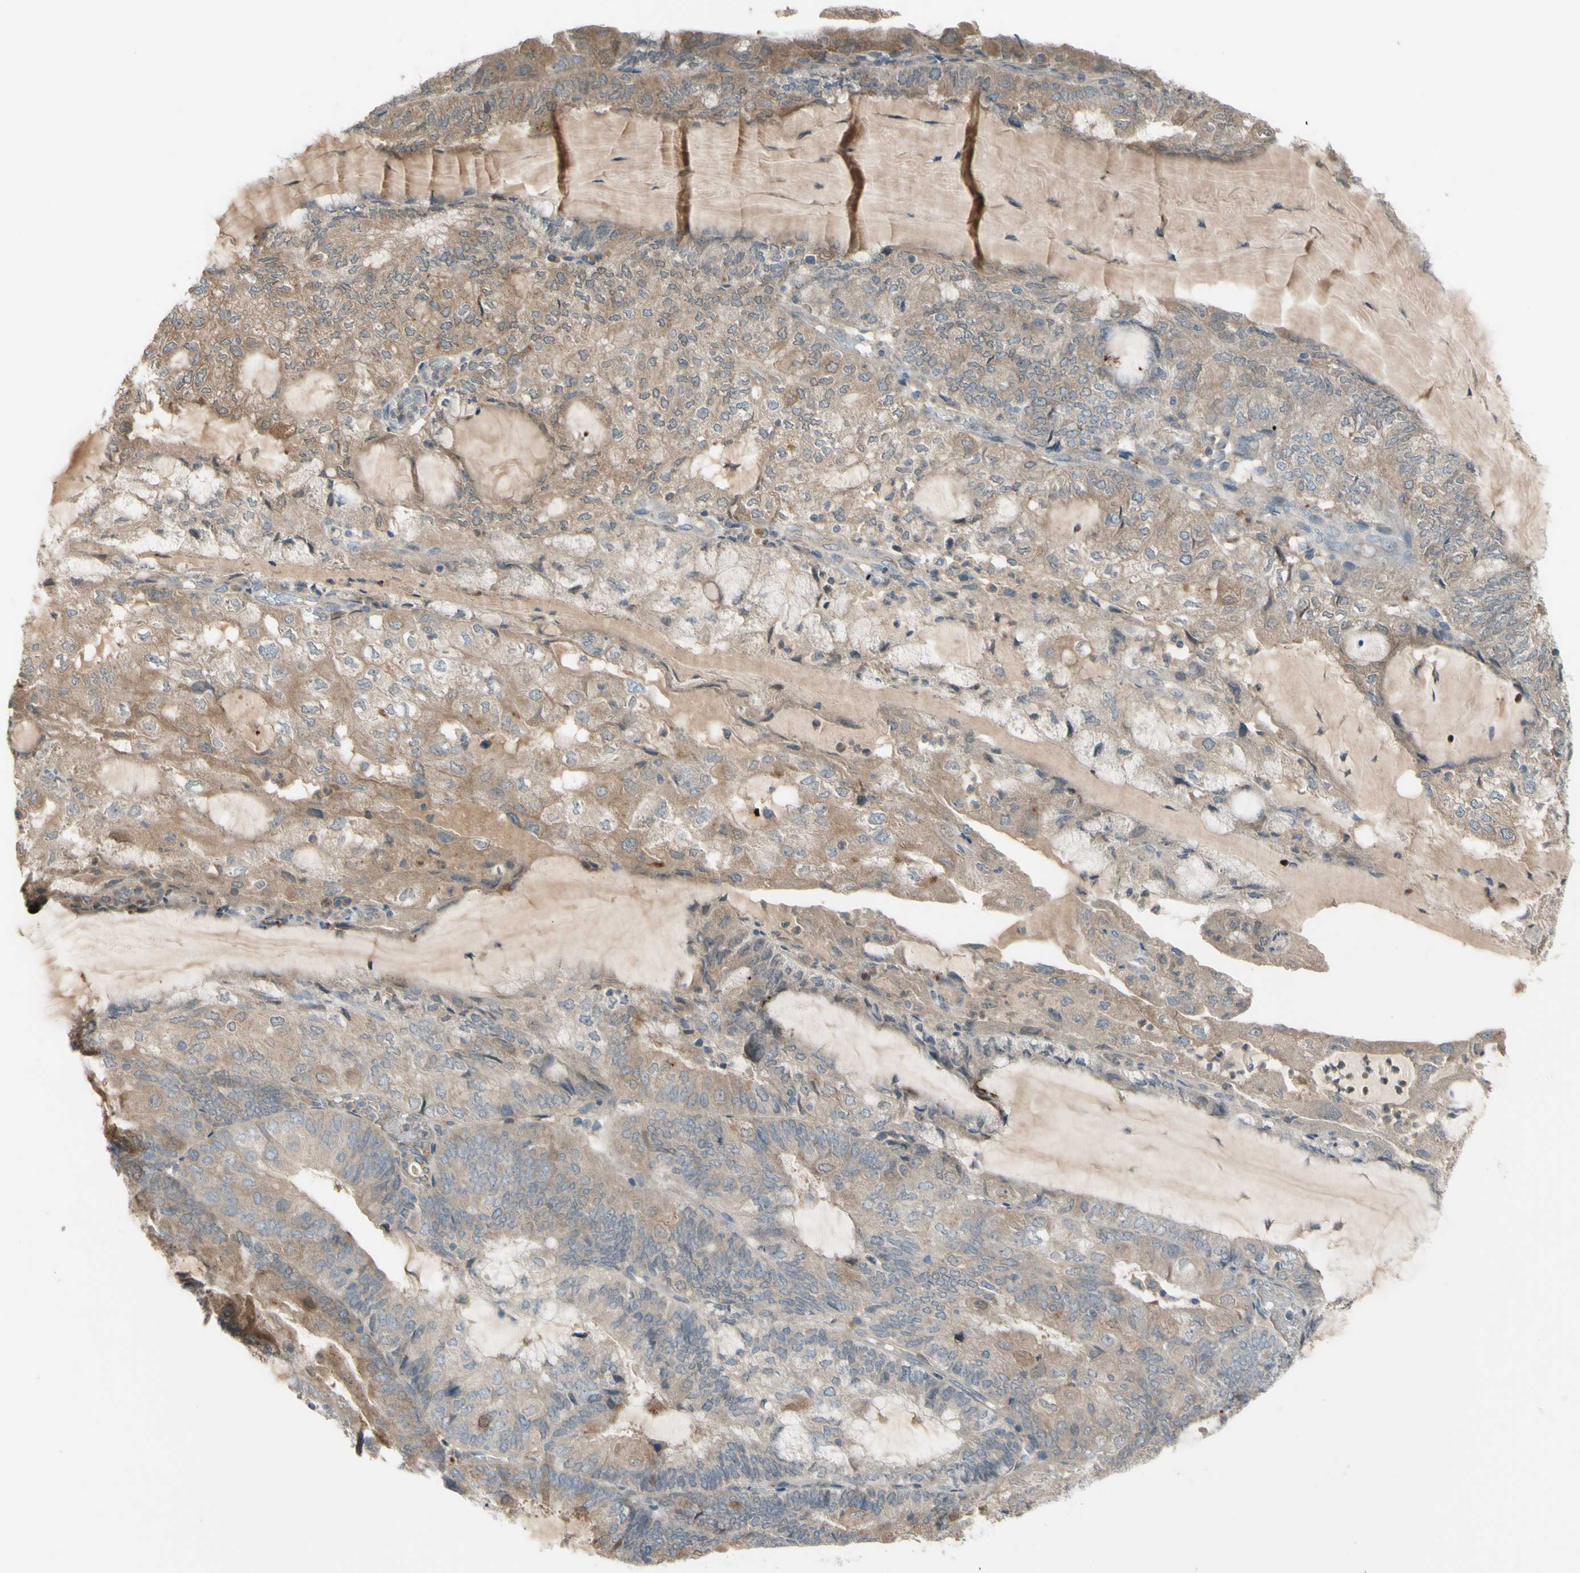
{"staining": {"intensity": "moderate", "quantity": ">75%", "location": "cytoplasmic/membranous"}, "tissue": "endometrial cancer", "cell_type": "Tumor cells", "image_type": "cancer", "snomed": [{"axis": "morphology", "description": "Adenocarcinoma, NOS"}, {"axis": "topography", "description": "Endometrium"}], "caption": "Immunohistochemistry (IHC) (DAB) staining of endometrial cancer (adenocarcinoma) reveals moderate cytoplasmic/membranous protein expression in approximately >75% of tumor cells.", "gene": "AFP", "patient": {"sex": "female", "age": 81}}